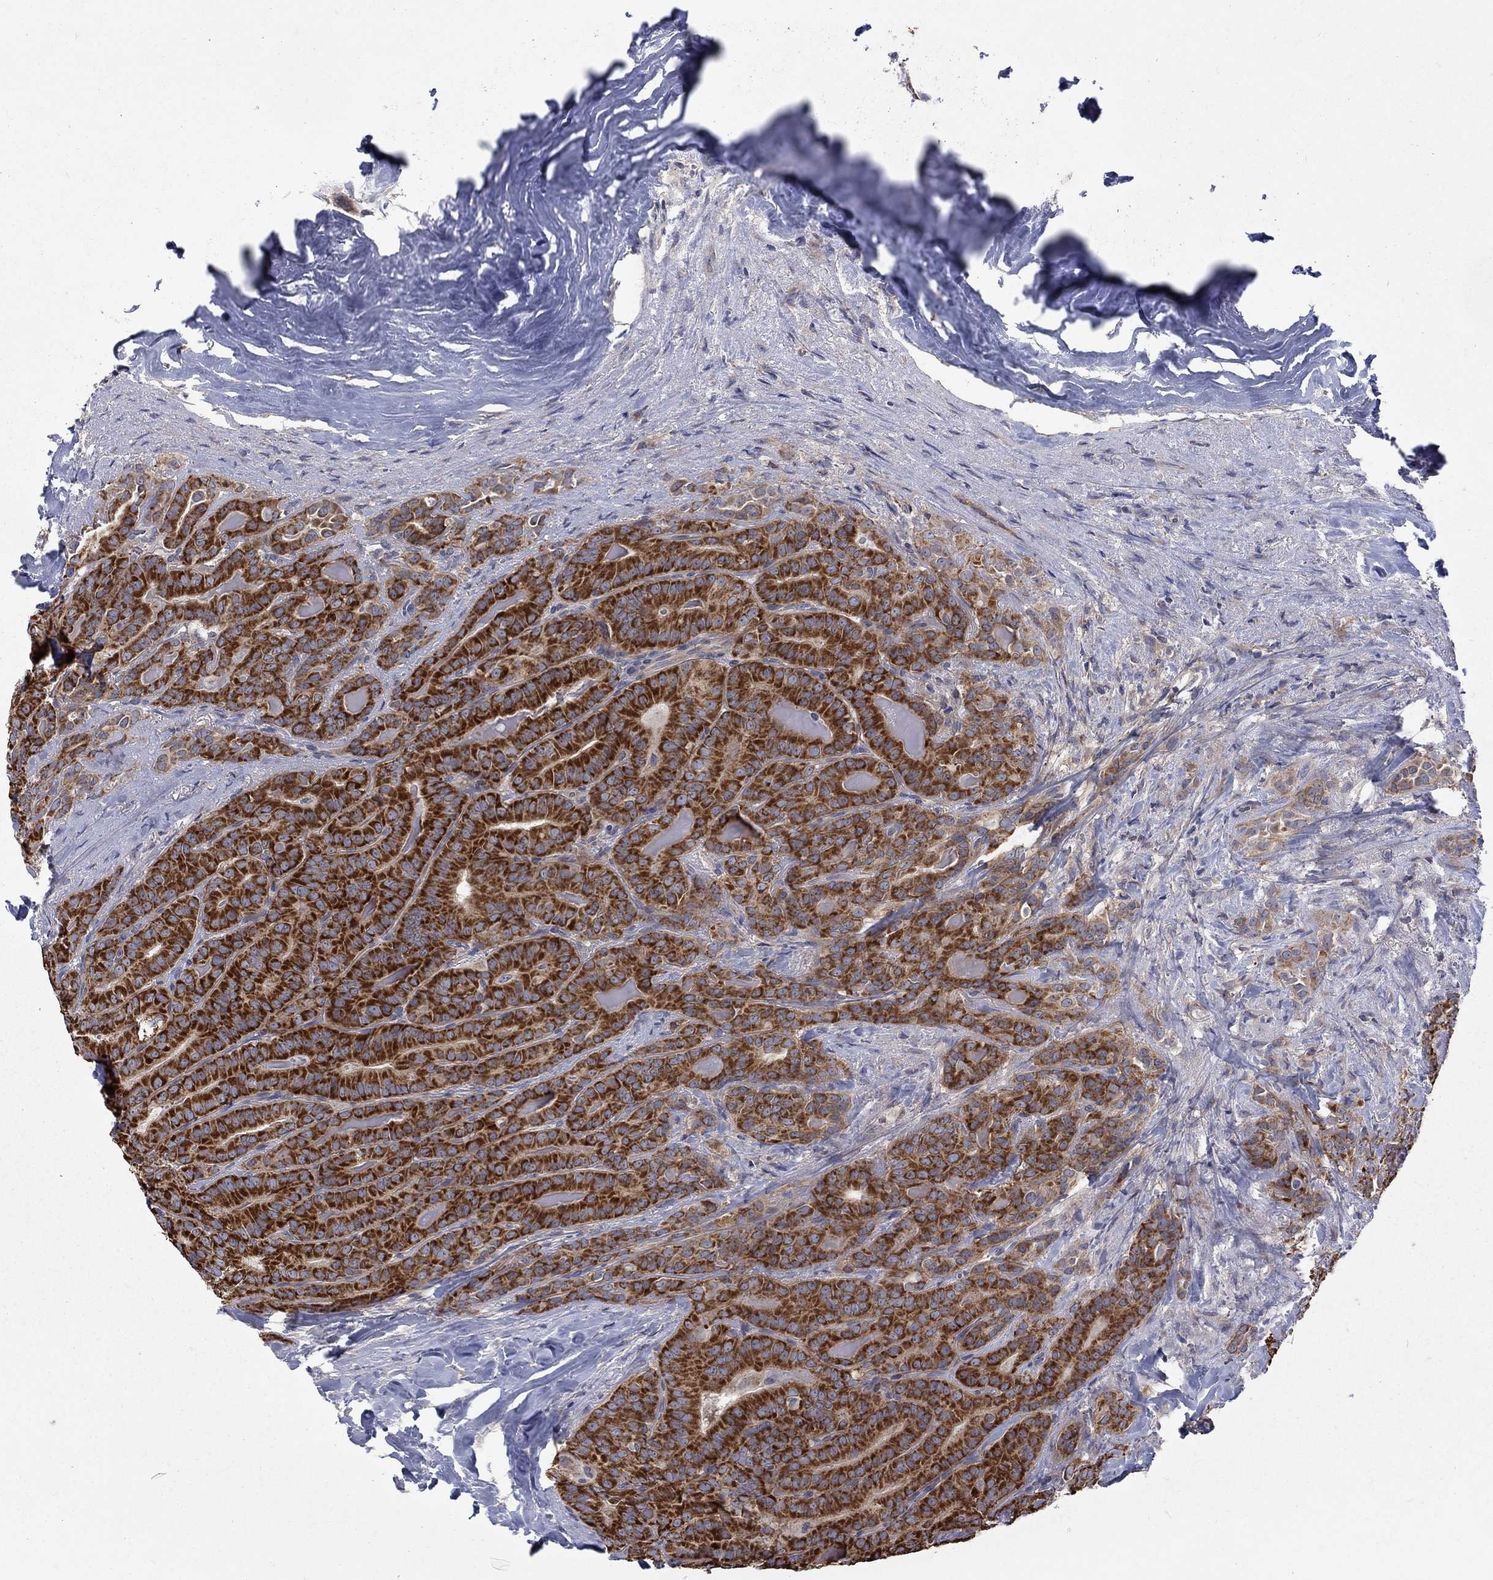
{"staining": {"intensity": "strong", "quantity": ">75%", "location": "cytoplasmic/membranous"}, "tissue": "thyroid cancer", "cell_type": "Tumor cells", "image_type": "cancer", "snomed": [{"axis": "morphology", "description": "Papillary adenocarcinoma, NOS"}, {"axis": "topography", "description": "Thyroid gland"}], "caption": "Brown immunohistochemical staining in papillary adenocarcinoma (thyroid) shows strong cytoplasmic/membranous positivity in about >75% of tumor cells. (DAB (3,3'-diaminobenzidine) = brown stain, brightfield microscopy at high magnification).", "gene": "SH2B1", "patient": {"sex": "male", "age": 61}}